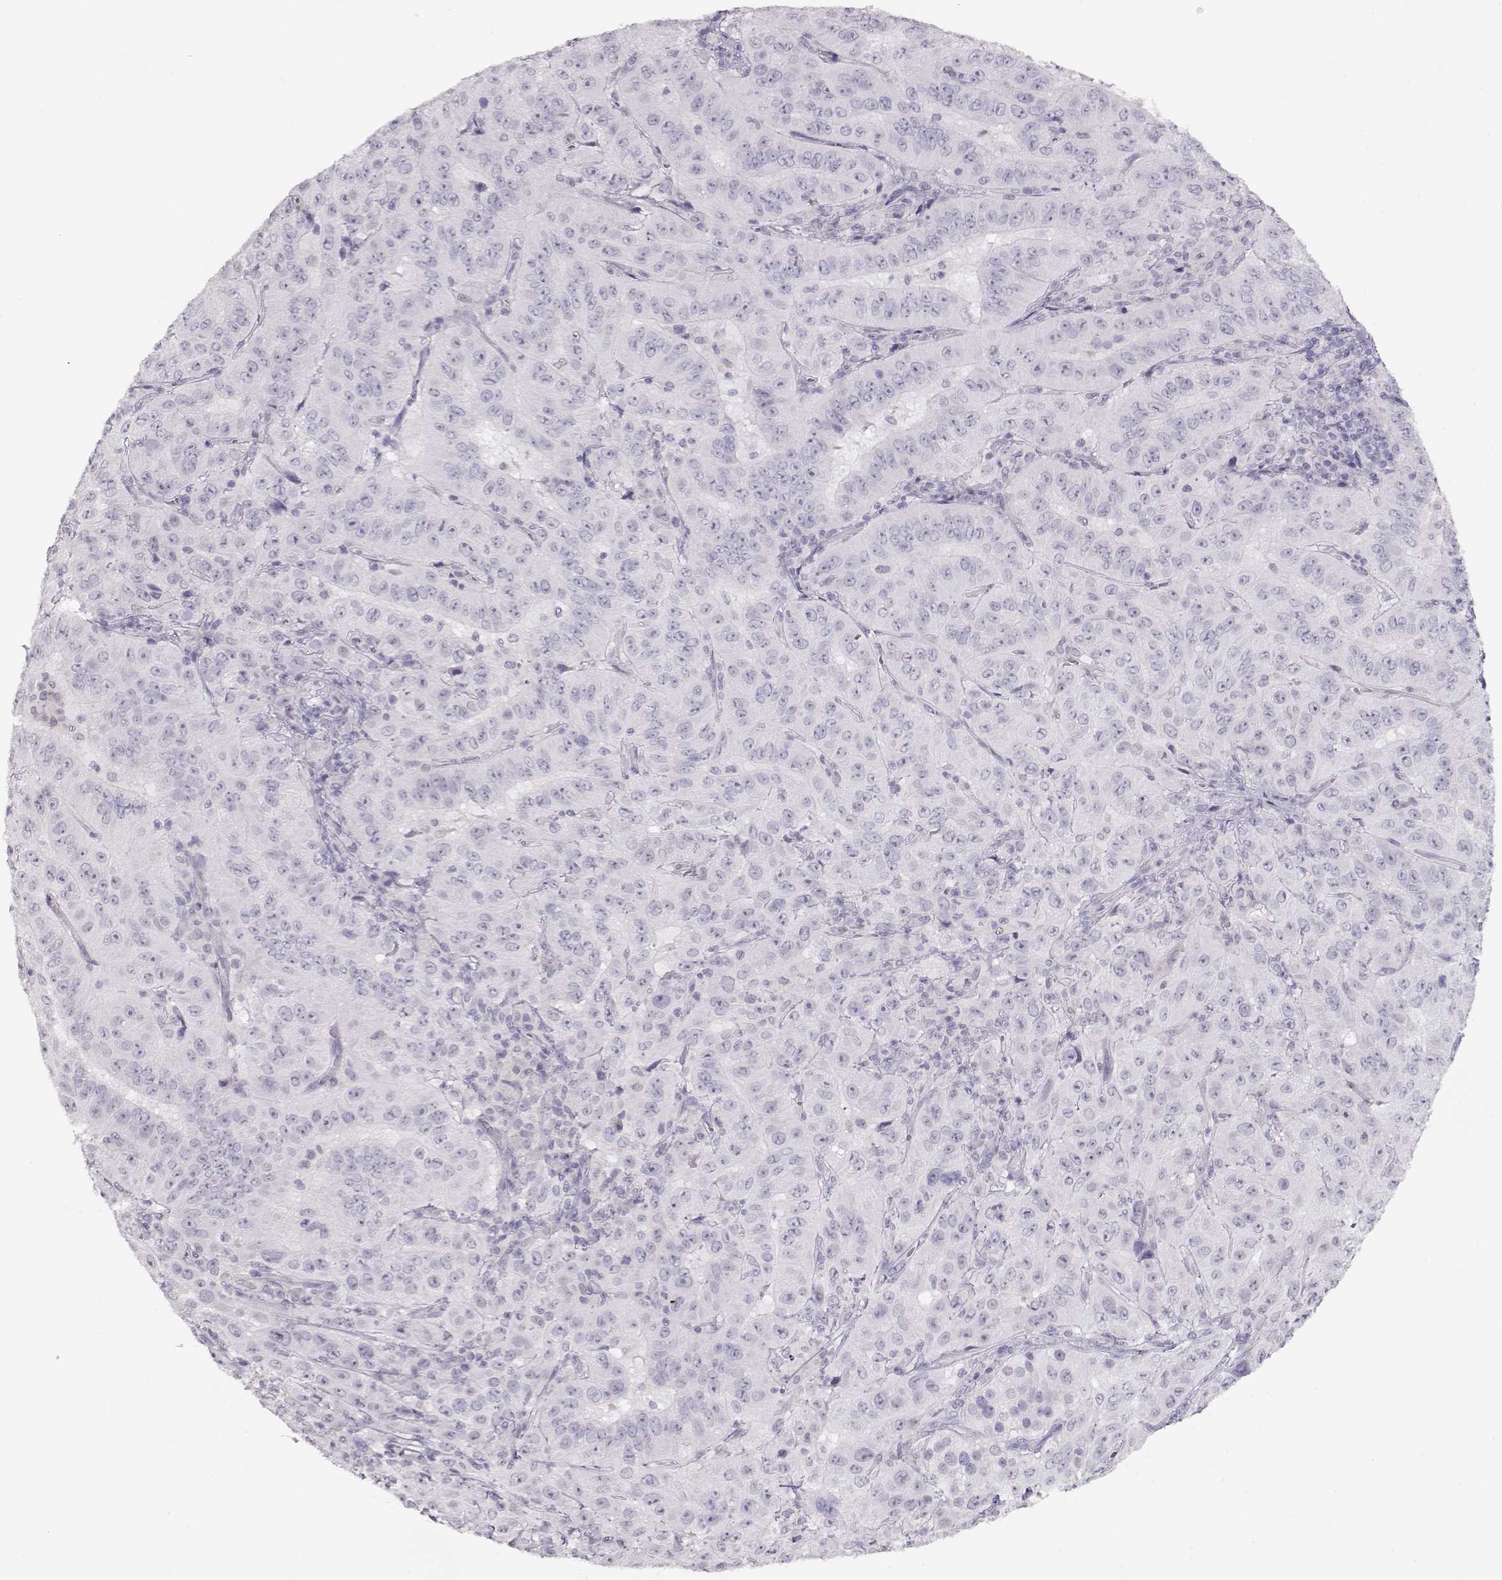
{"staining": {"intensity": "negative", "quantity": "none", "location": "none"}, "tissue": "pancreatic cancer", "cell_type": "Tumor cells", "image_type": "cancer", "snomed": [{"axis": "morphology", "description": "Adenocarcinoma, NOS"}, {"axis": "topography", "description": "Pancreas"}], "caption": "The micrograph demonstrates no staining of tumor cells in pancreatic adenocarcinoma. (Stains: DAB (3,3'-diaminobenzidine) IHC with hematoxylin counter stain, Microscopy: brightfield microscopy at high magnification).", "gene": "IMPG1", "patient": {"sex": "male", "age": 63}}